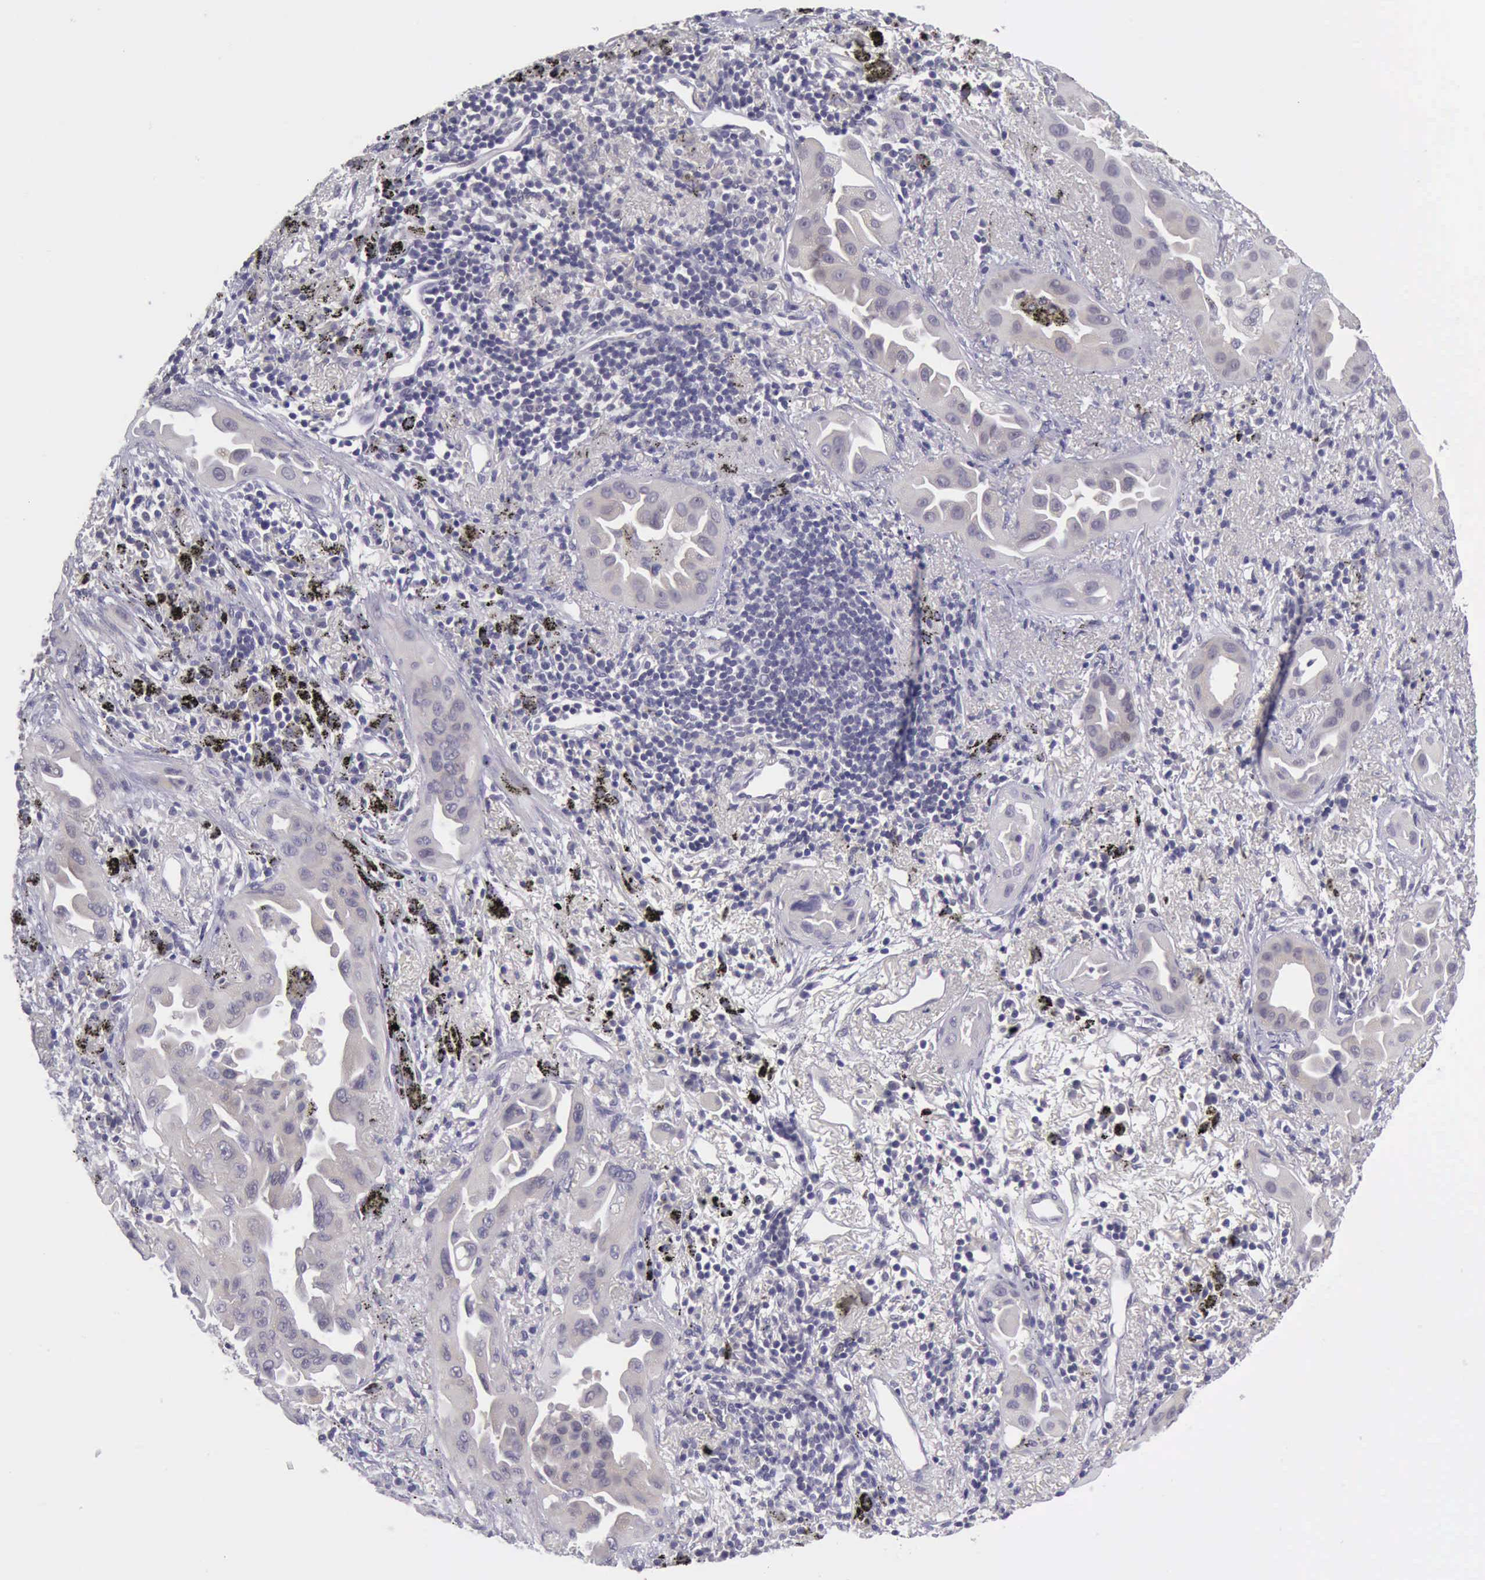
{"staining": {"intensity": "negative", "quantity": "none", "location": "none"}, "tissue": "lung cancer", "cell_type": "Tumor cells", "image_type": "cancer", "snomed": [{"axis": "morphology", "description": "Adenocarcinoma, NOS"}, {"axis": "topography", "description": "Lung"}], "caption": "IHC of human lung adenocarcinoma shows no positivity in tumor cells.", "gene": "ARNT2", "patient": {"sex": "male", "age": 68}}